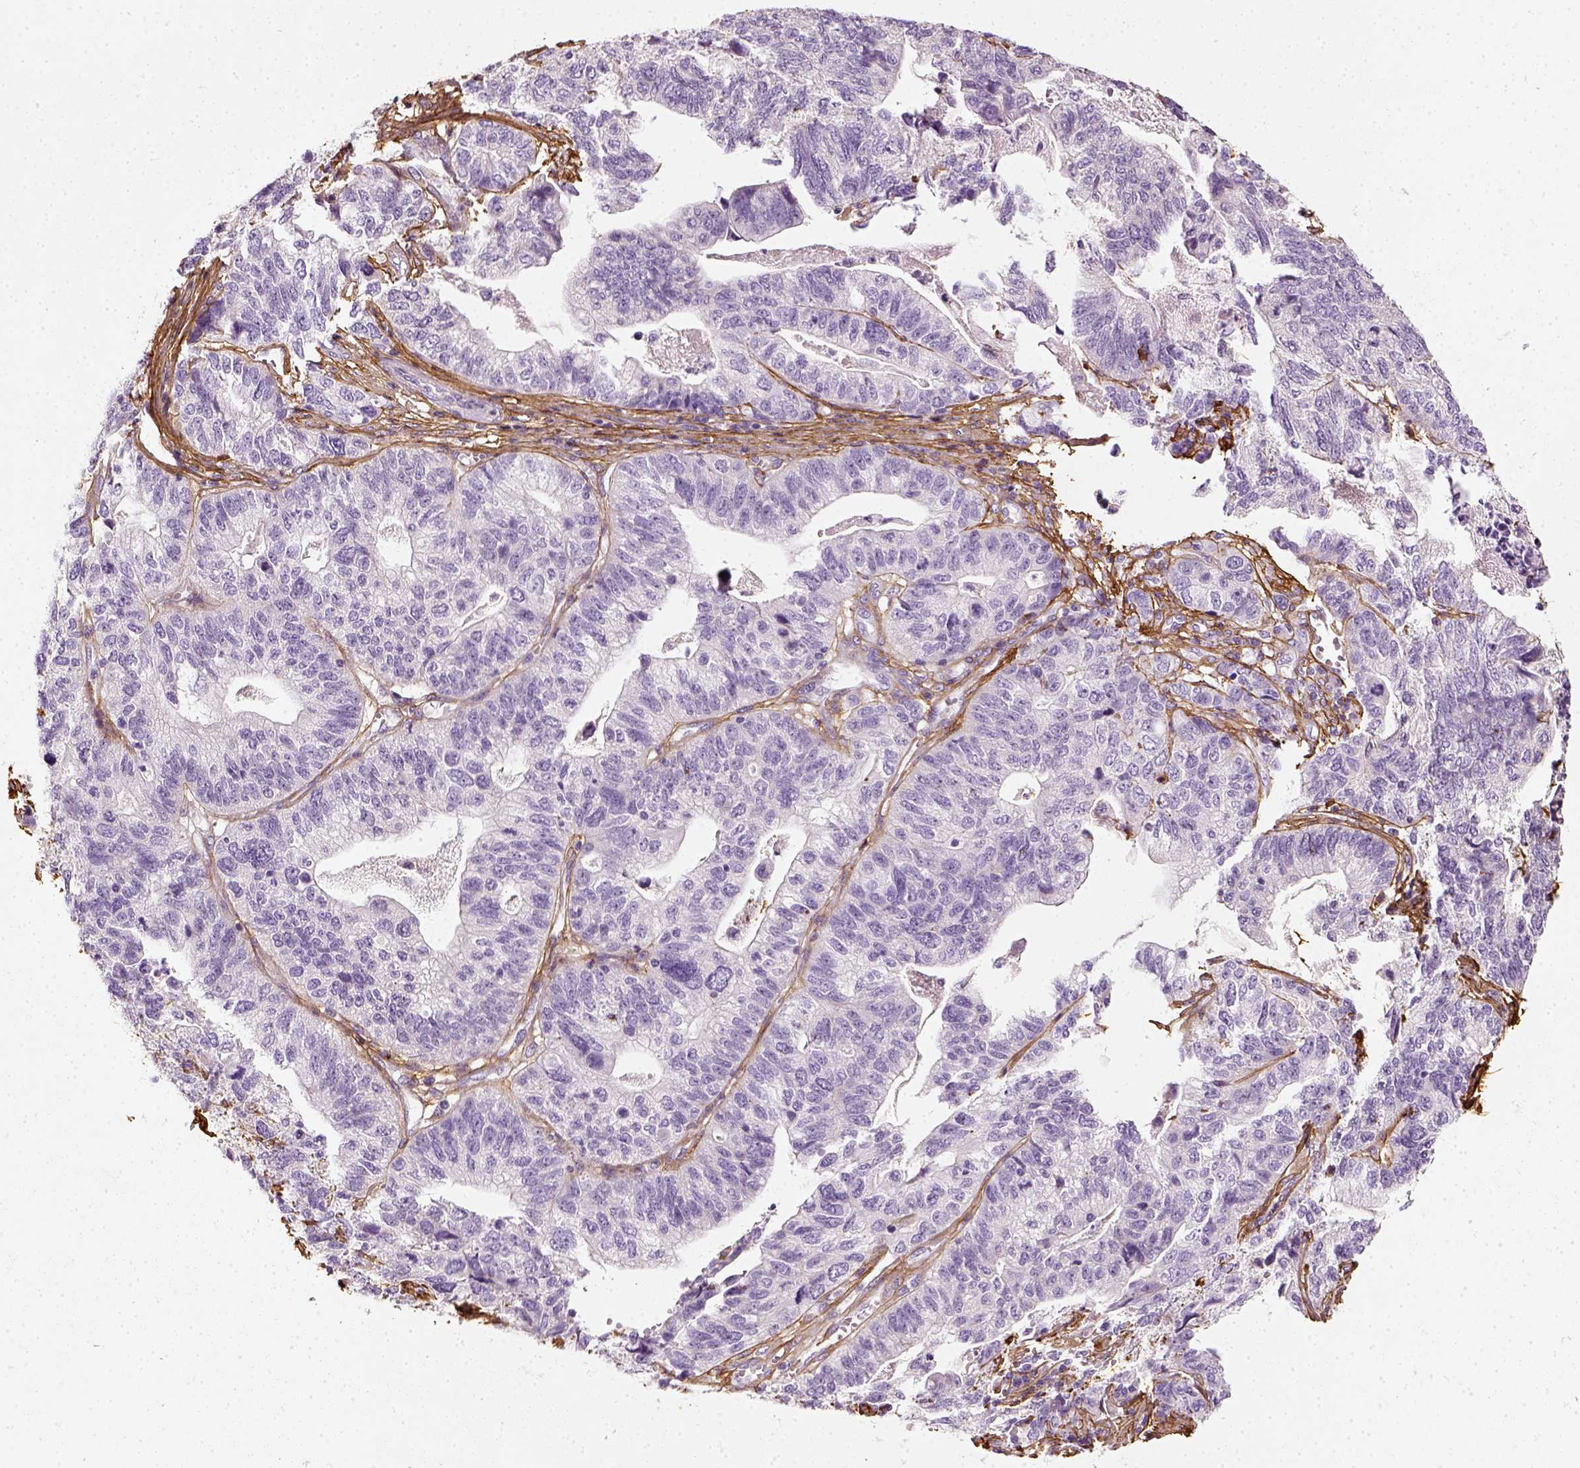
{"staining": {"intensity": "negative", "quantity": "none", "location": "none"}, "tissue": "stomach cancer", "cell_type": "Tumor cells", "image_type": "cancer", "snomed": [{"axis": "morphology", "description": "Adenocarcinoma, NOS"}, {"axis": "topography", "description": "Stomach, upper"}], "caption": "A high-resolution photomicrograph shows immunohistochemistry staining of stomach adenocarcinoma, which reveals no significant staining in tumor cells. Brightfield microscopy of immunohistochemistry stained with DAB (brown) and hematoxylin (blue), captured at high magnification.", "gene": "COL6A2", "patient": {"sex": "female", "age": 67}}